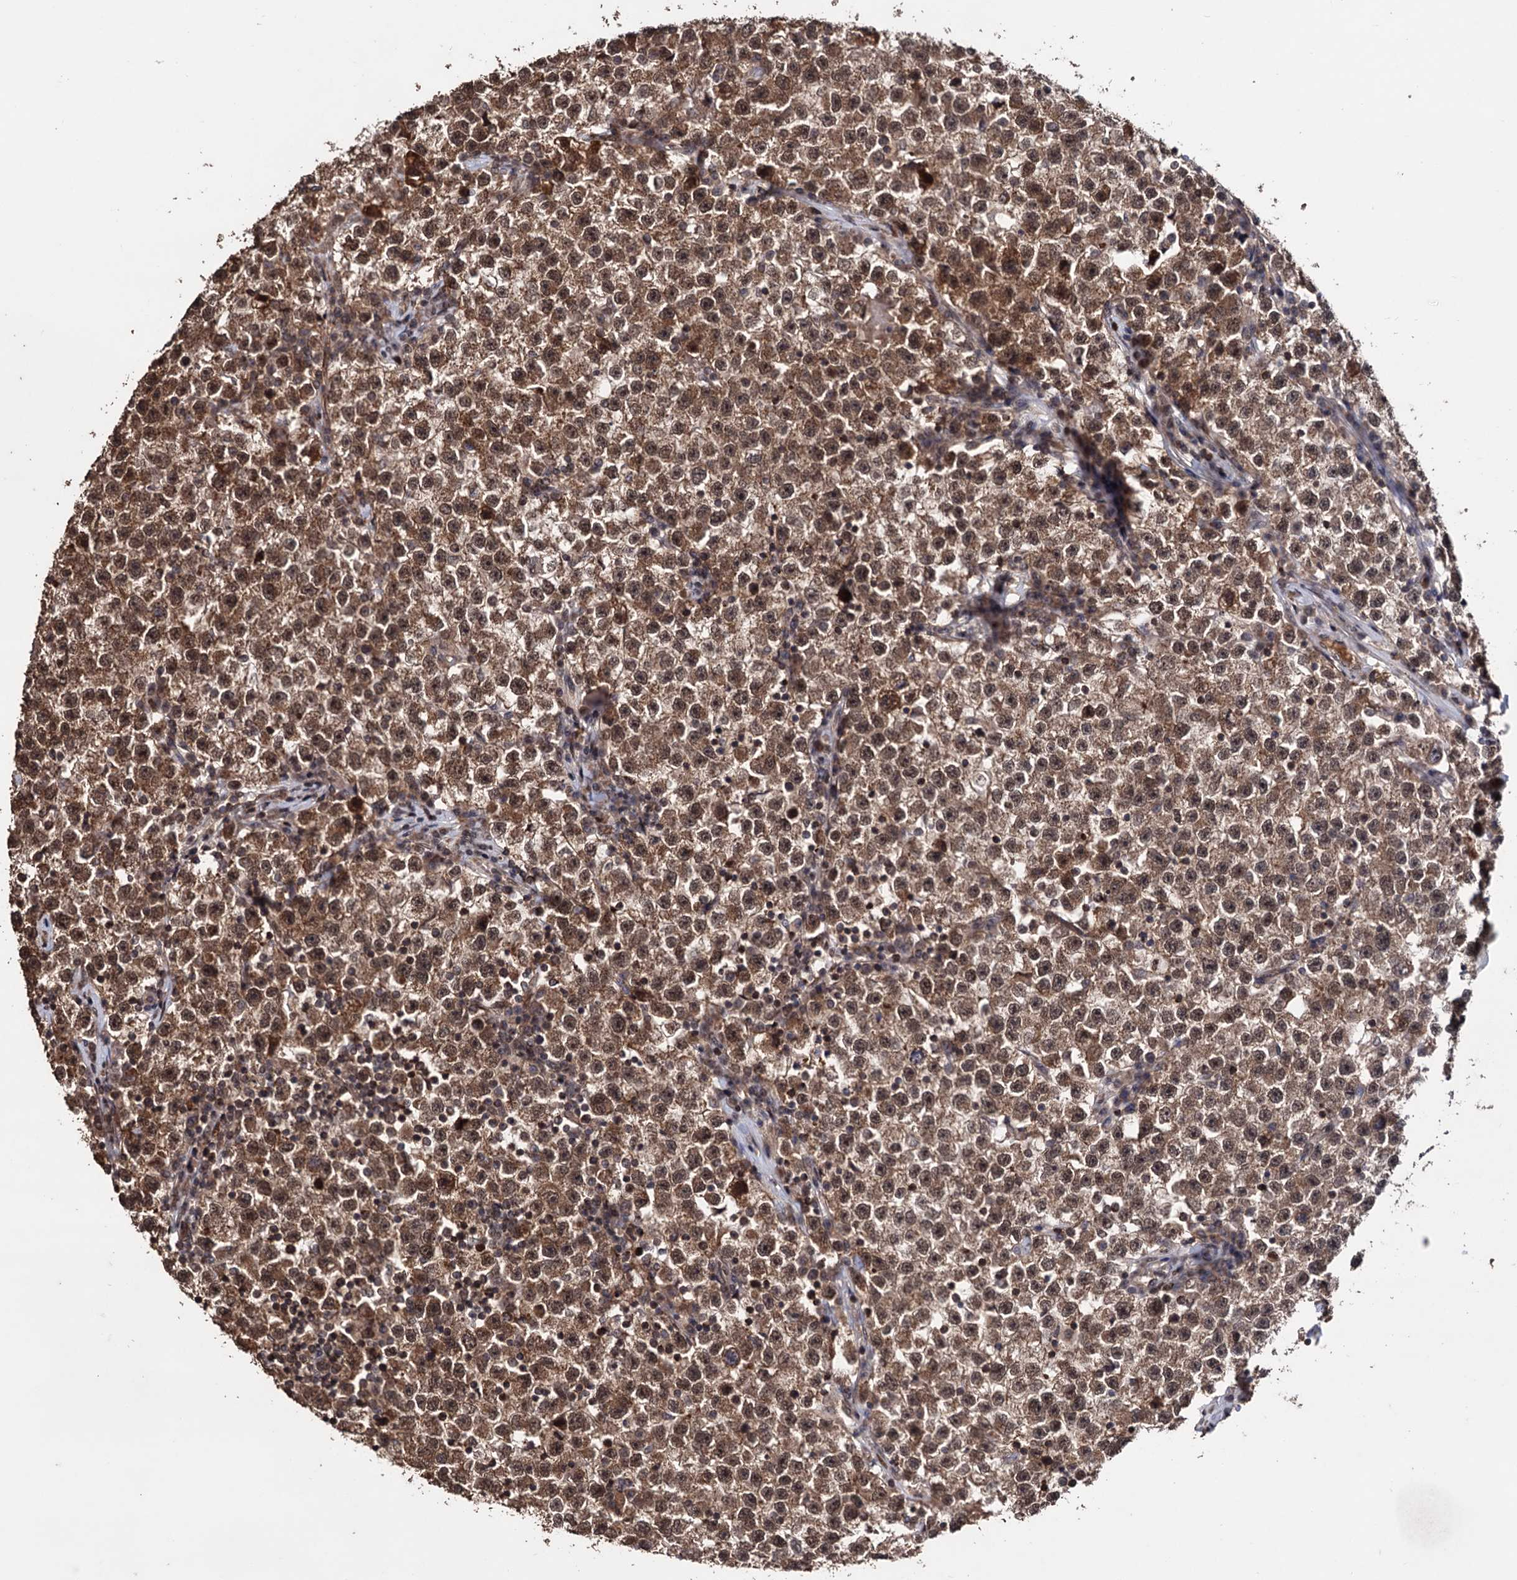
{"staining": {"intensity": "strong", "quantity": ">75%", "location": "cytoplasmic/membranous,nuclear"}, "tissue": "testis cancer", "cell_type": "Tumor cells", "image_type": "cancer", "snomed": [{"axis": "morphology", "description": "Seminoma, NOS"}, {"axis": "topography", "description": "Testis"}], "caption": "An image of human testis cancer stained for a protein exhibits strong cytoplasmic/membranous and nuclear brown staining in tumor cells.", "gene": "KLF5", "patient": {"sex": "male", "age": 22}}